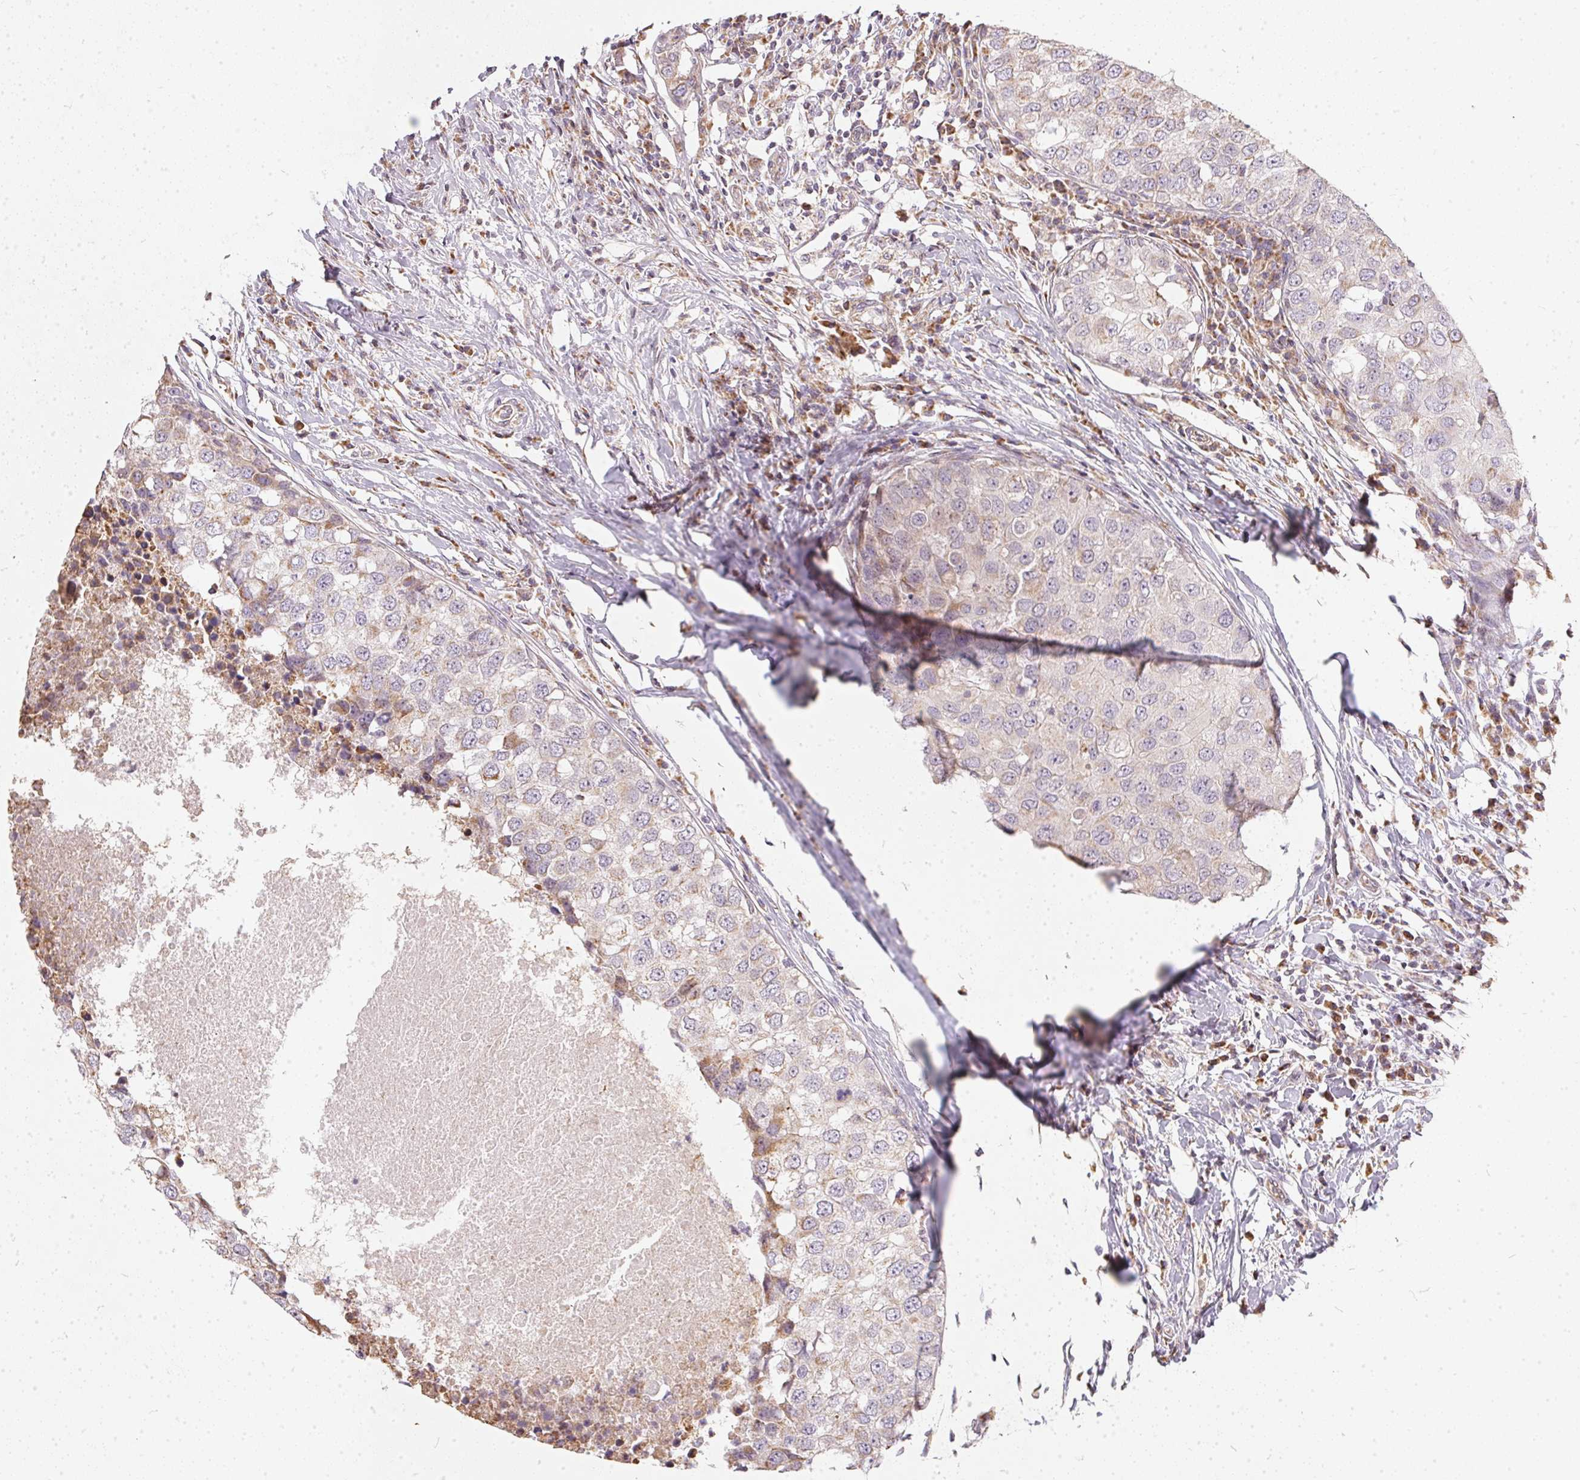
{"staining": {"intensity": "moderate", "quantity": "<25%", "location": "cytoplasmic/membranous"}, "tissue": "breast cancer", "cell_type": "Tumor cells", "image_type": "cancer", "snomed": [{"axis": "morphology", "description": "Duct carcinoma"}, {"axis": "topography", "description": "Breast"}], "caption": "Brown immunohistochemical staining in breast cancer (infiltrating ductal carcinoma) exhibits moderate cytoplasmic/membranous expression in approximately <25% of tumor cells.", "gene": "VWA5B2", "patient": {"sex": "female", "age": 27}}